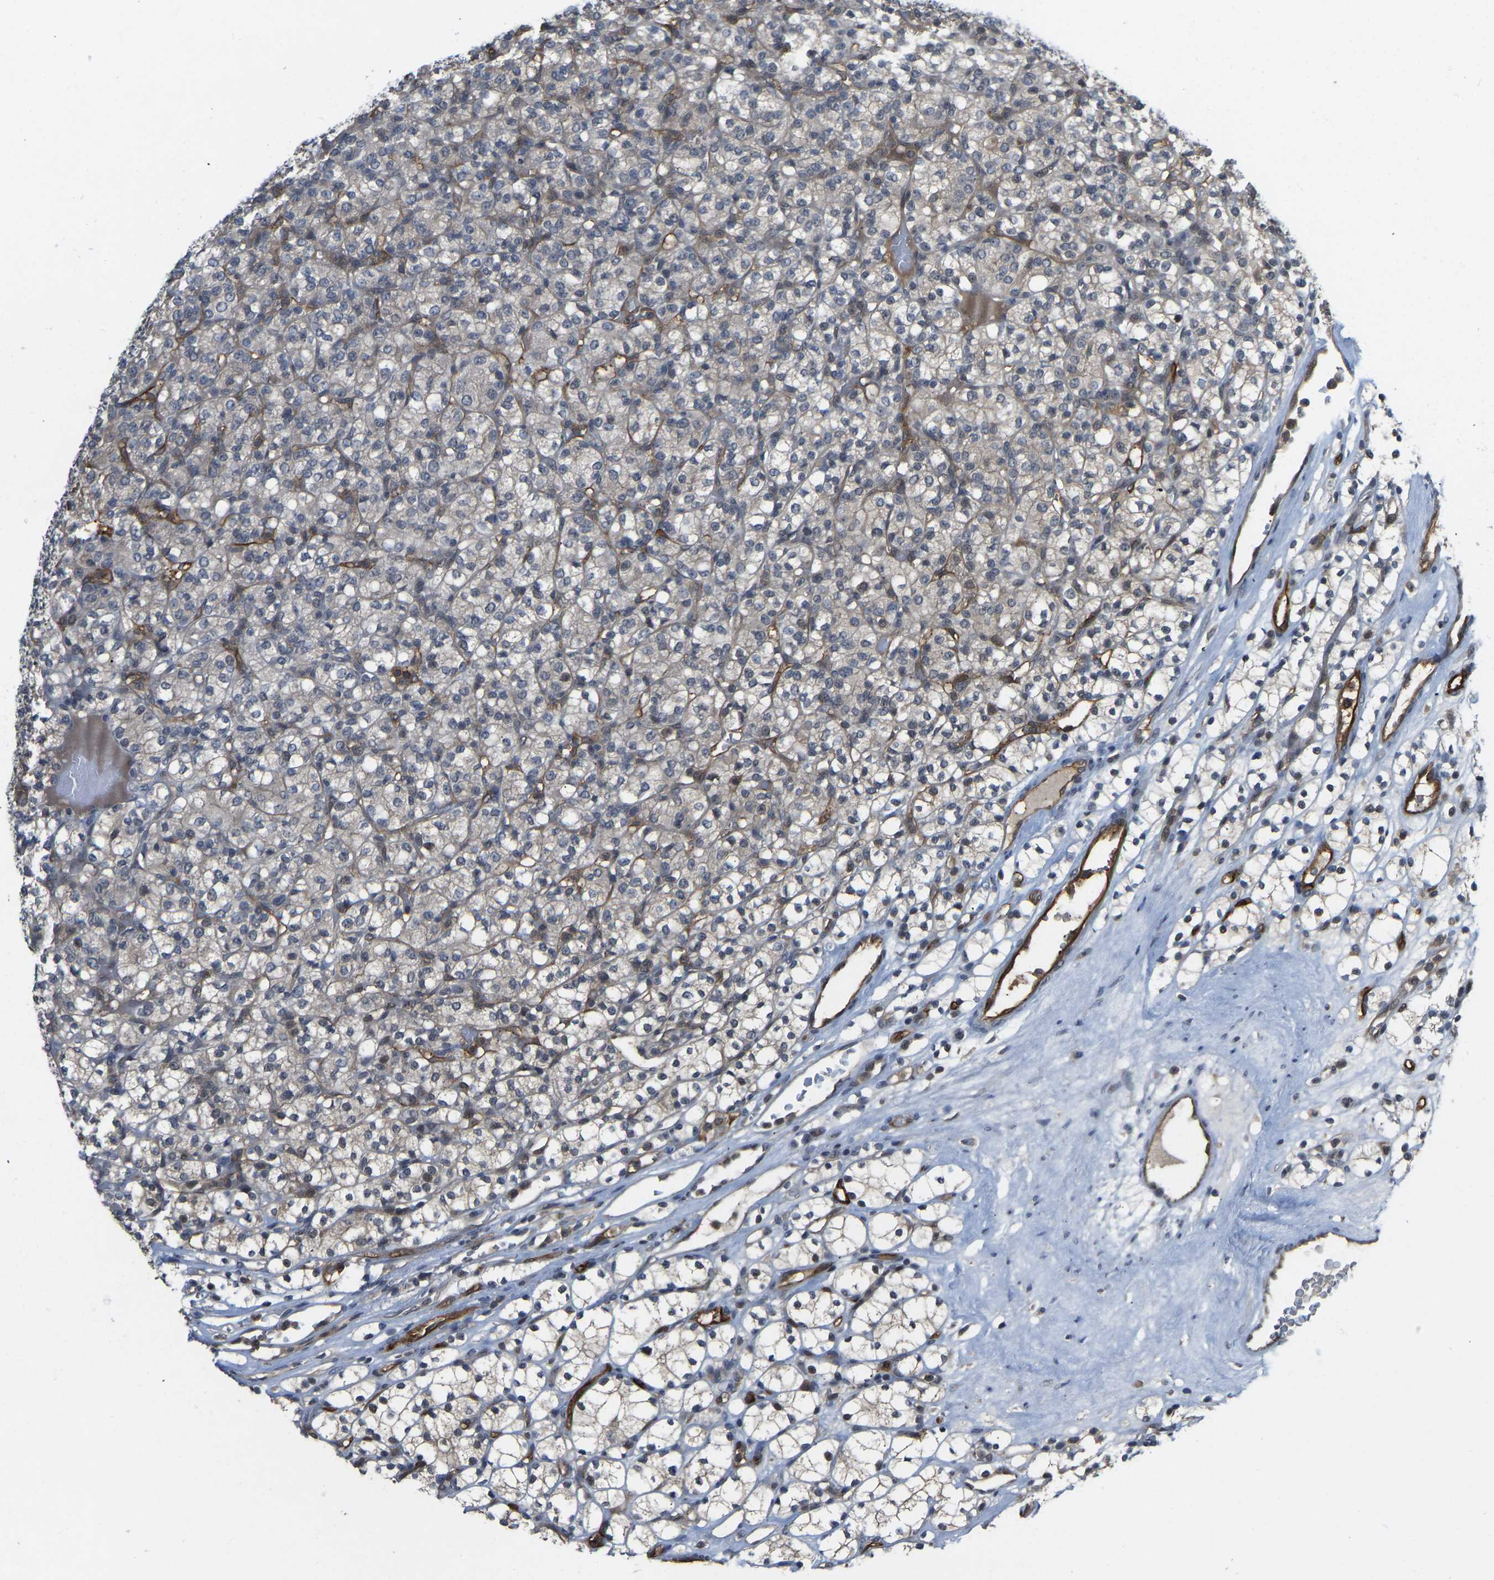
{"staining": {"intensity": "weak", "quantity": "<25%", "location": "cytoplasmic/membranous"}, "tissue": "renal cancer", "cell_type": "Tumor cells", "image_type": "cancer", "snomed": [{"axis": "morphology", "description": "Adenocarcinoma, NOS"}, {"axis": "topography", "description": "Kidney"}], "caption": "The immunohistochemistry histopathology image has no significant positivity in tumor cells of renal cancer tissue.", "gene": "CCT8", "patient": {"sex": "male", "age": 77}}